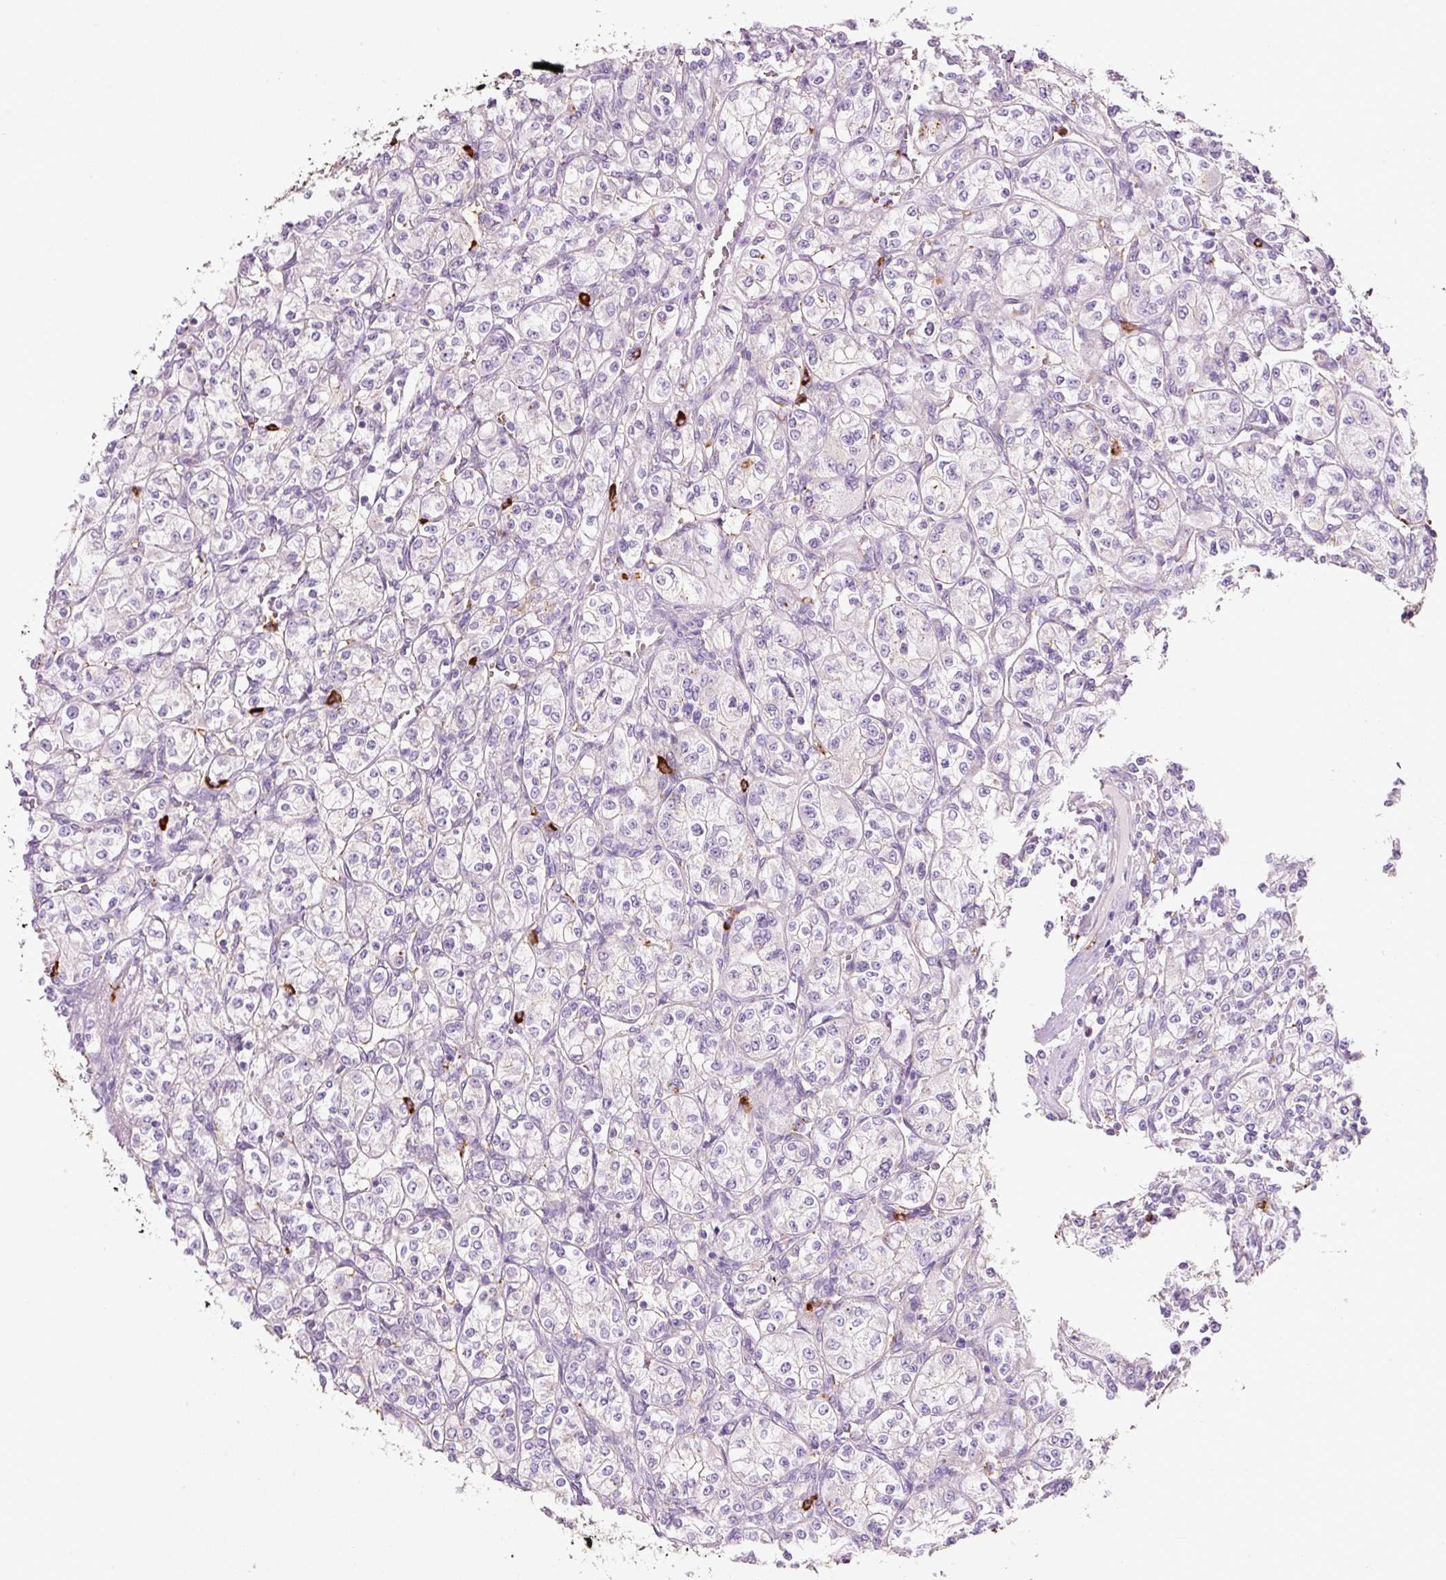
{"staining": {"intensity": "negative", "quantity": "none", "location": "none"}, "tissue": "renal cancer", "cell_type": "Tumor cells", "image_type": "cancer", "snomed": [{"axis": "morphology", "description": "Adenocarcinoma, NOS"}, {"axis": "topography", "description": "Kidney"}], "caption": "Tumor cells are negative for brown protein staining in renal cancer. The staining was performed using DAB to visualize the protein expression in brown, while the nuclei were stained in blue with hematoxylin (Magnification: 20x).", "gene": "TMC8", "patient": {"sex": "male", "age": 77}}